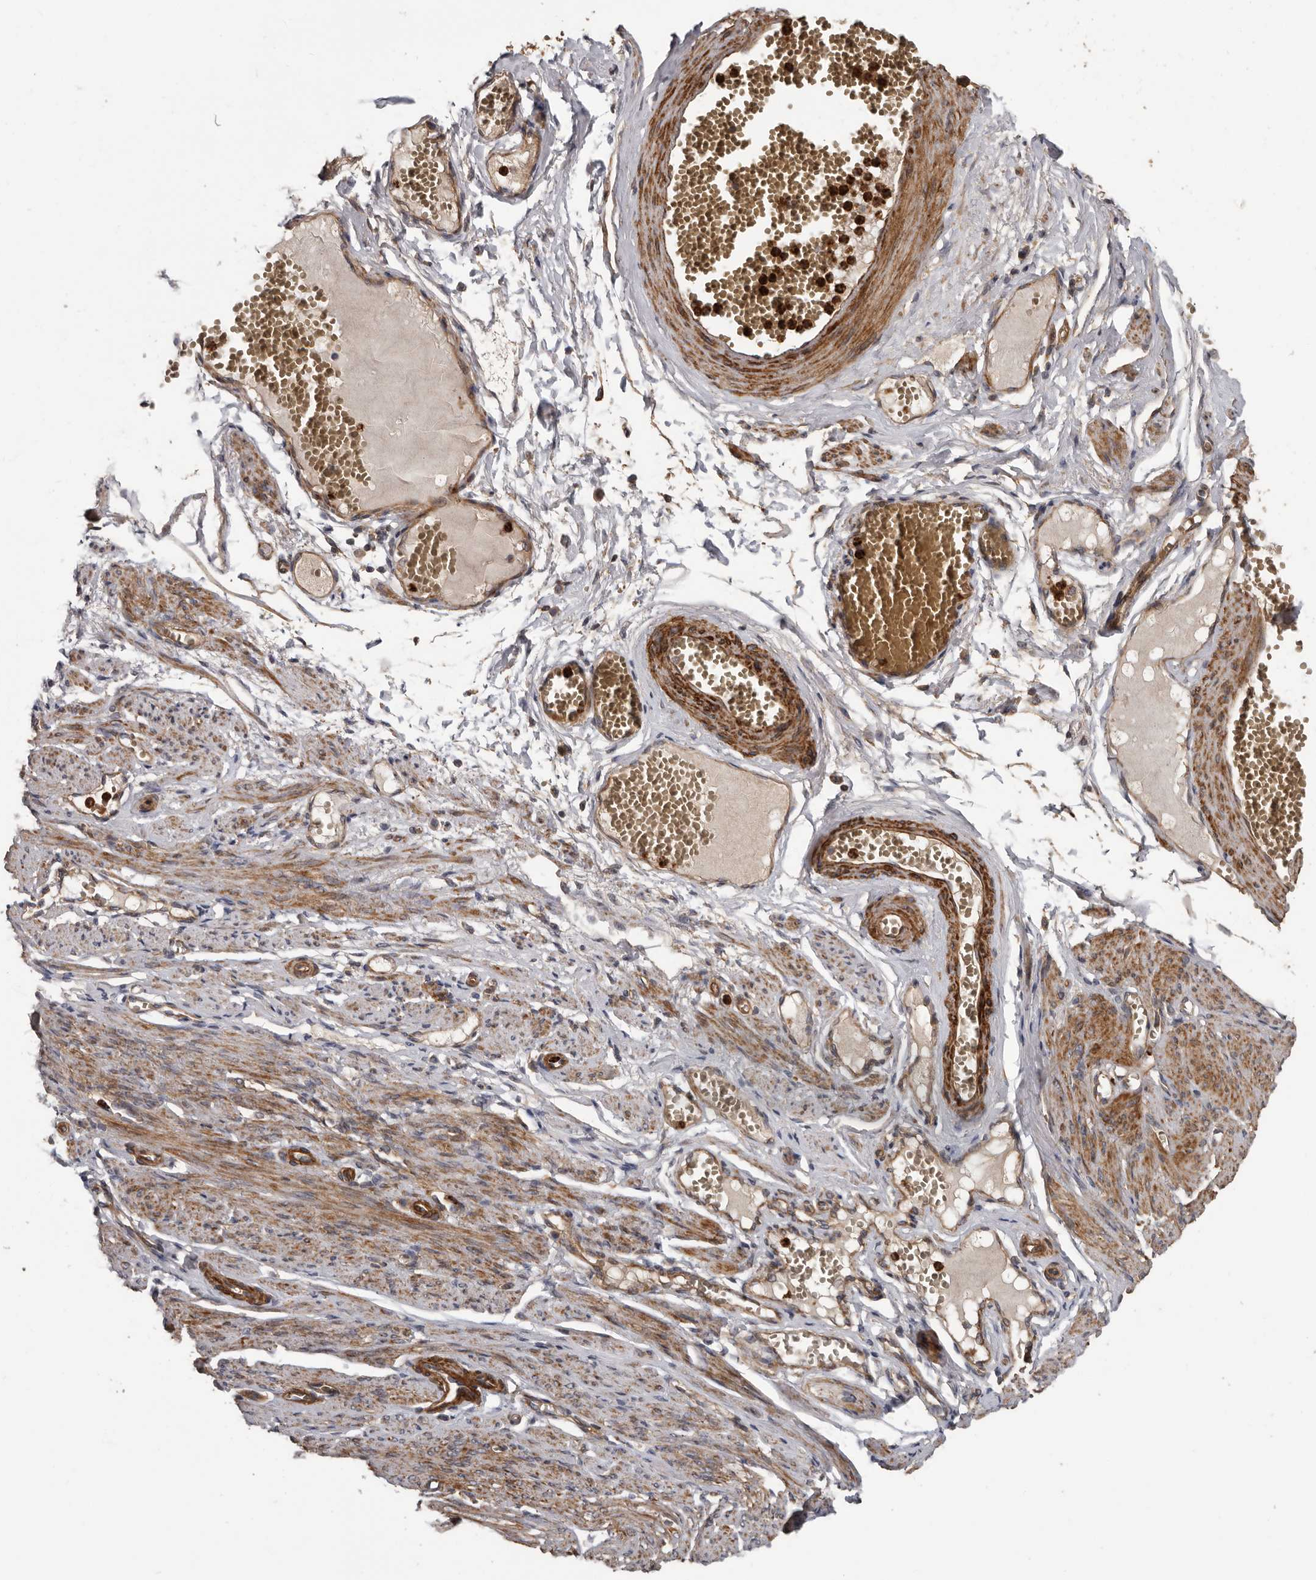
{"staining": {"intensity": "moderate", "quantity": ">75%", "location": "cytoplasmic/membranous"}, "tissue": "adipose tissue", "cell_type": "Adipocytes", "image_type": "normal", "snomed": [{"axis": "morphology", "description": "Normal tissue, NOS"}, {"axis": "topography", "description": "Smooth muscle"}, {"axis": "topography", "description": "Peripheral nerve tissue"}], "caption": "Adipose tissue stained for a protein (brown) exhibits moderate cytoplasmic/membranous positive staining in about >75% of adipocytes.", "gene": "ARHGEF5", "patient": {"sex": "female", "age": 39}}